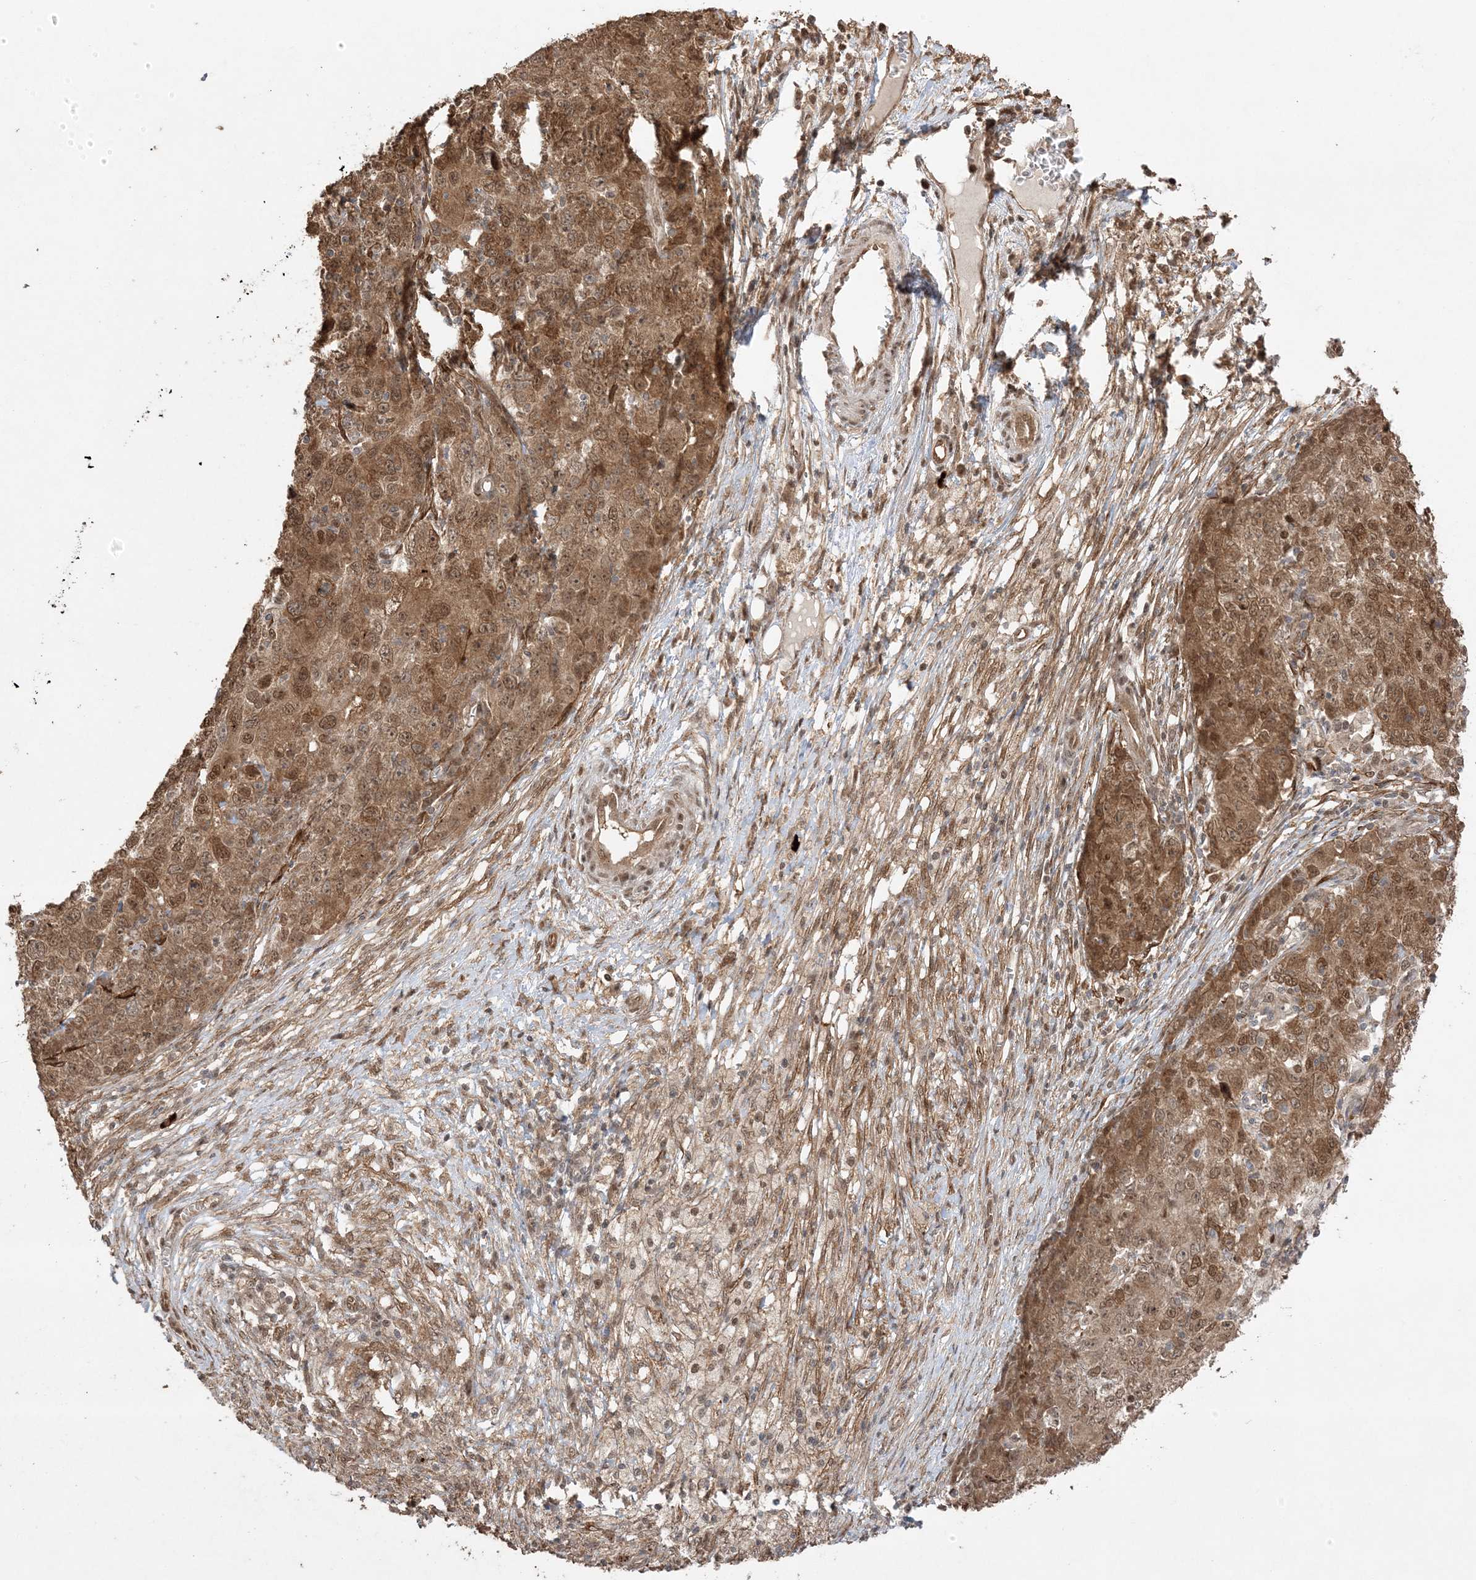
{"staining": {"intensity": "moderate", "quantity": ">75%", "location": "cytoplasmic/membranous,nuclear"}, "tissue": "ovarian cancer", "cell_type": "Tumor cells", "image_type": "cancer", "snomed": [{"axis": "morphology", "description": "Carcinoma, endometroid"}, {"axis": "topography", "description": "Ovary"}], "caption": "An immunohistochemistry histopathology image of neoplastic tissue is shown. Protein staining in brown shows moderate cytoplasmic/membranous and nuclear positivity in endometroid carcinoma (ovarian) within tumor cells.", "gene": "ZBTB41", "patient": {"sex": "female", "age": 42}}